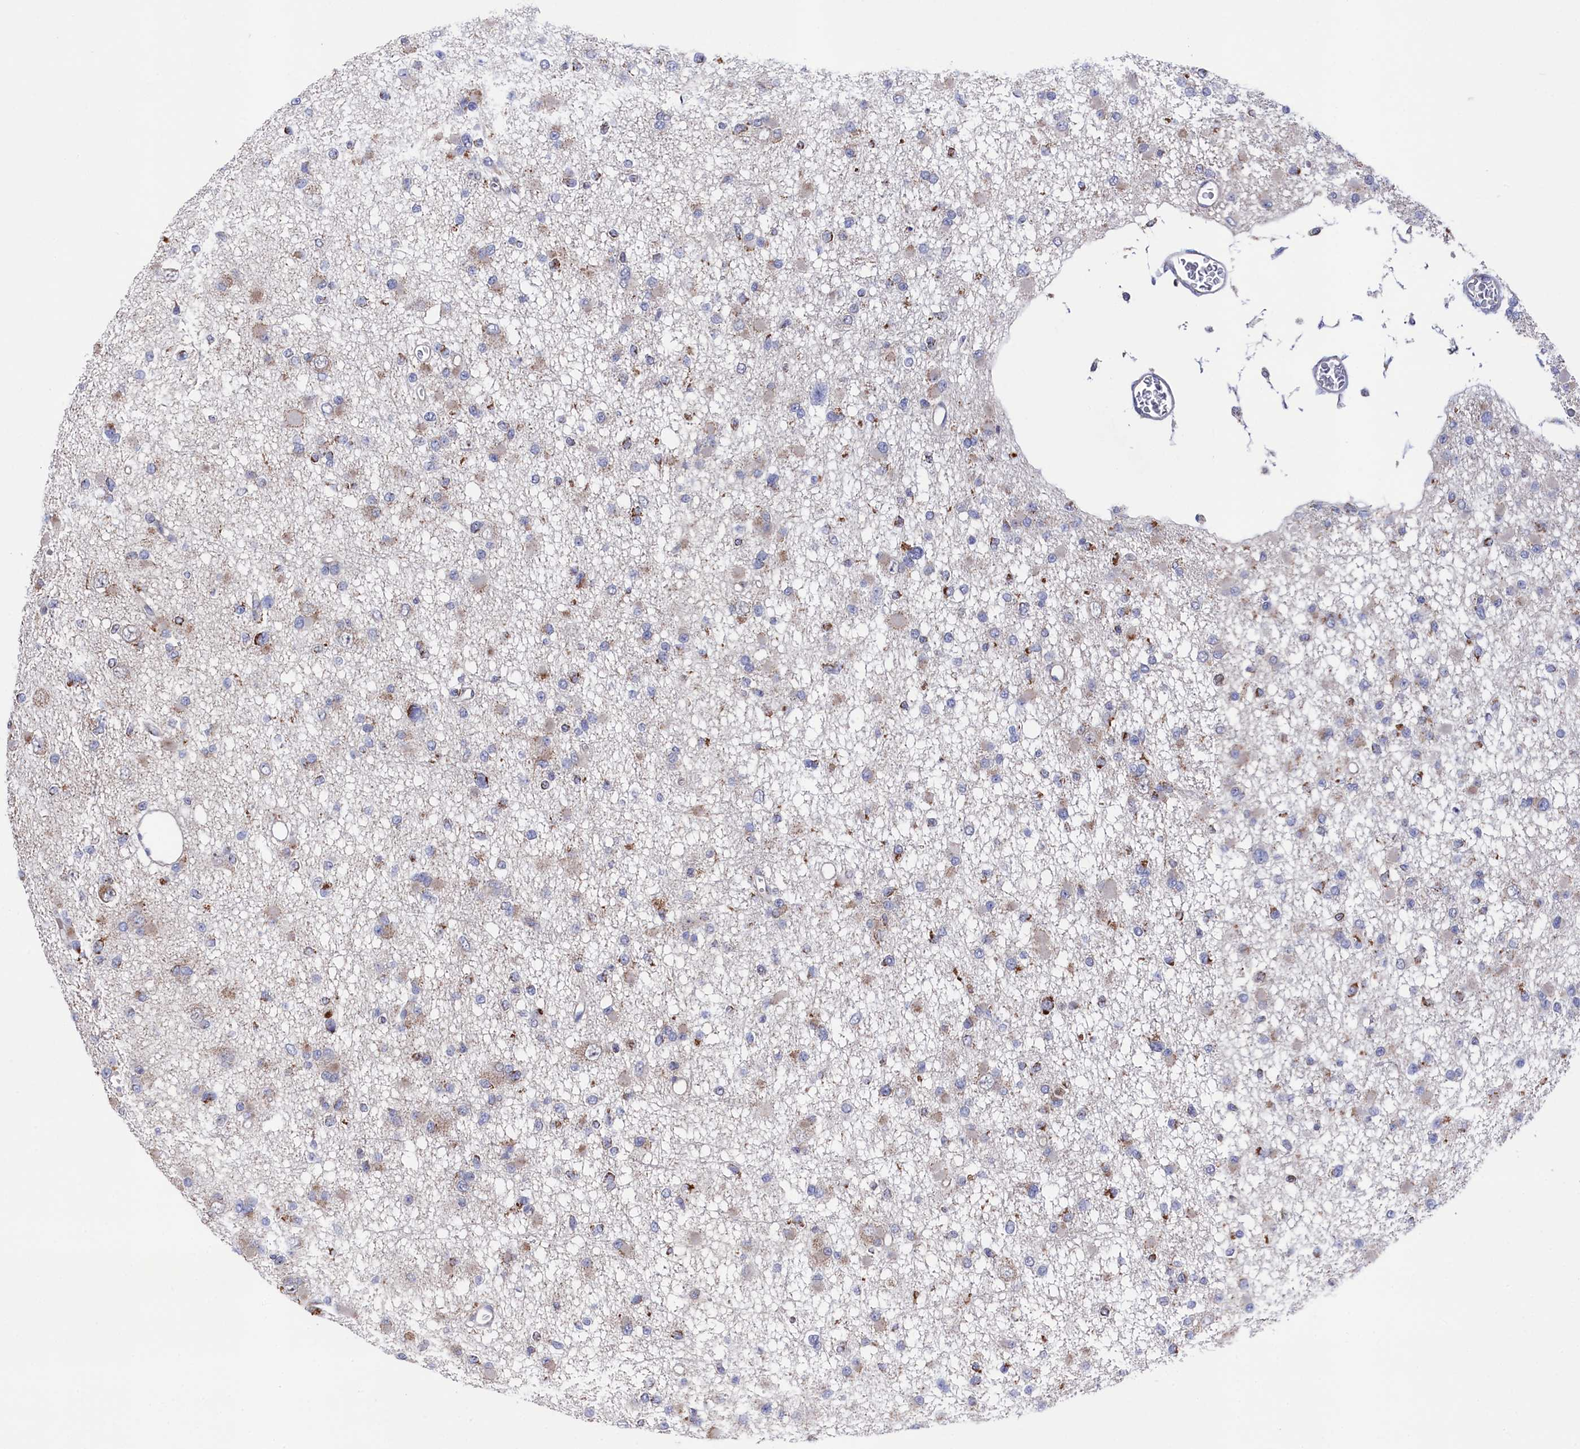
{"staining": {"intensity": "moderate", "quantity": "<25%", "location": "cytoplasmic/membranous"}, "tissue": "glioma", "cell_type": "Tumor cells", "image_type": "cancer", "snomed": [{"axis": "morphology", "description": "Glioma, malignant, Low grade"}, {"axis": "topography", "description": "Brain"}], "caption": "The immunohistochemical stain labels moderate cytoplasmic/membranous staining in tumor cells of malignant glioma (low-grade) tissue.", "gene": "CHCHD1", "patient": {"sex": "female", "age": 22}}